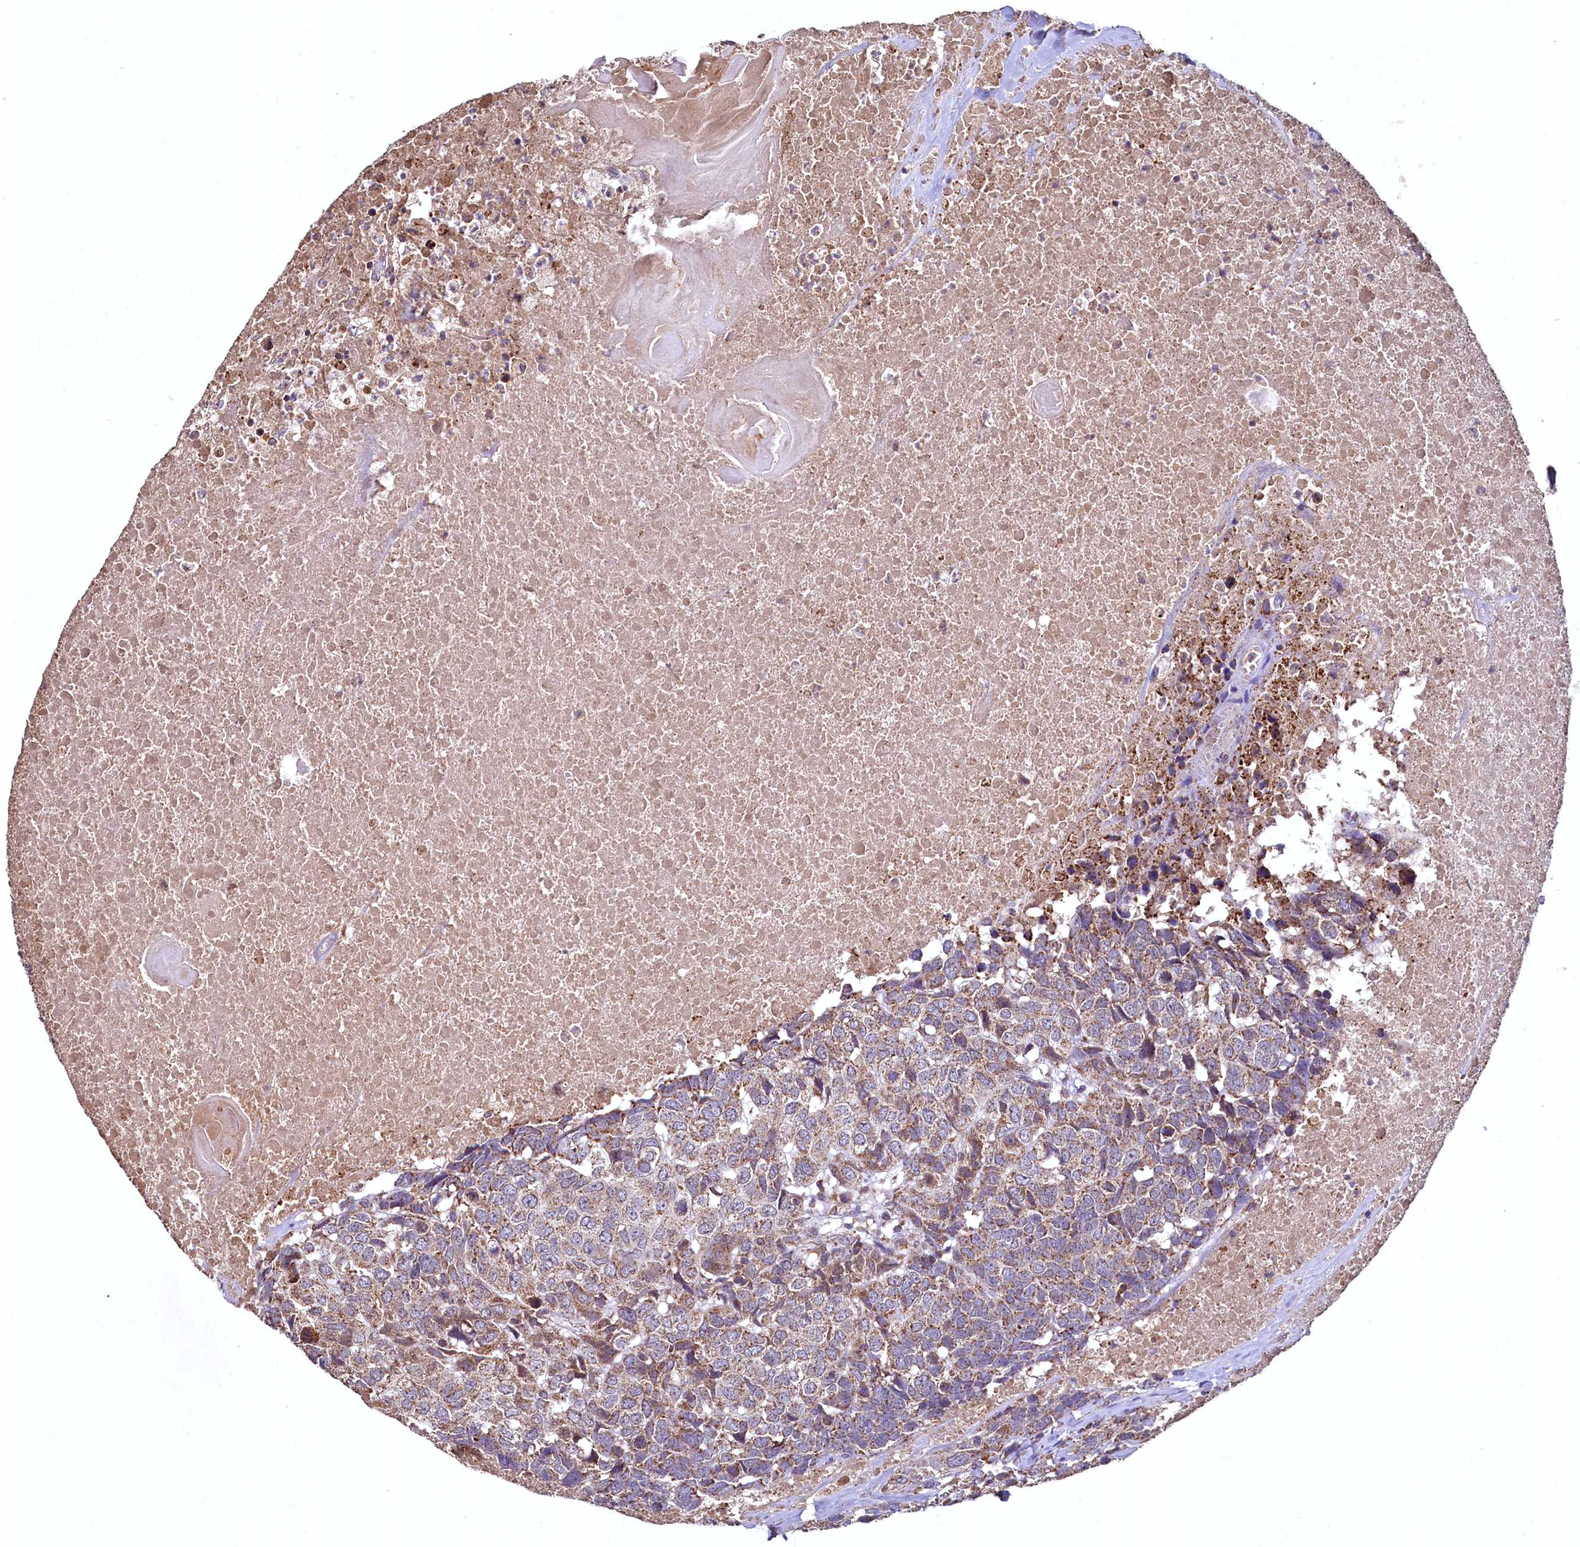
{"staining": {"intensity": "moderate", "quantity": ">75%", "location": "cytoplasmic/membranous"}, "tissue": "head and neck cancer", "cell_type": "Tumor cells", "image_type": "cancer", "snomed": [{"axis": "morphology", "description": "Squamous cell carcinoma, NOS"}, {"axis": "topography", "description": "Head-Neck"}], "caption": "Immunohistochemistry (IHC) micrograph of neoplastic tissue: head and neck squamous cell carcinoma stained using IHC displays medium levels of moderate protein expression localized specifically in the cytoplasmic/membranous of tumor cells, appearing as a cytoplasmic/membranous brown color.", "gene": "METTL4", "patient": {"sex": "male", "age": 66}}